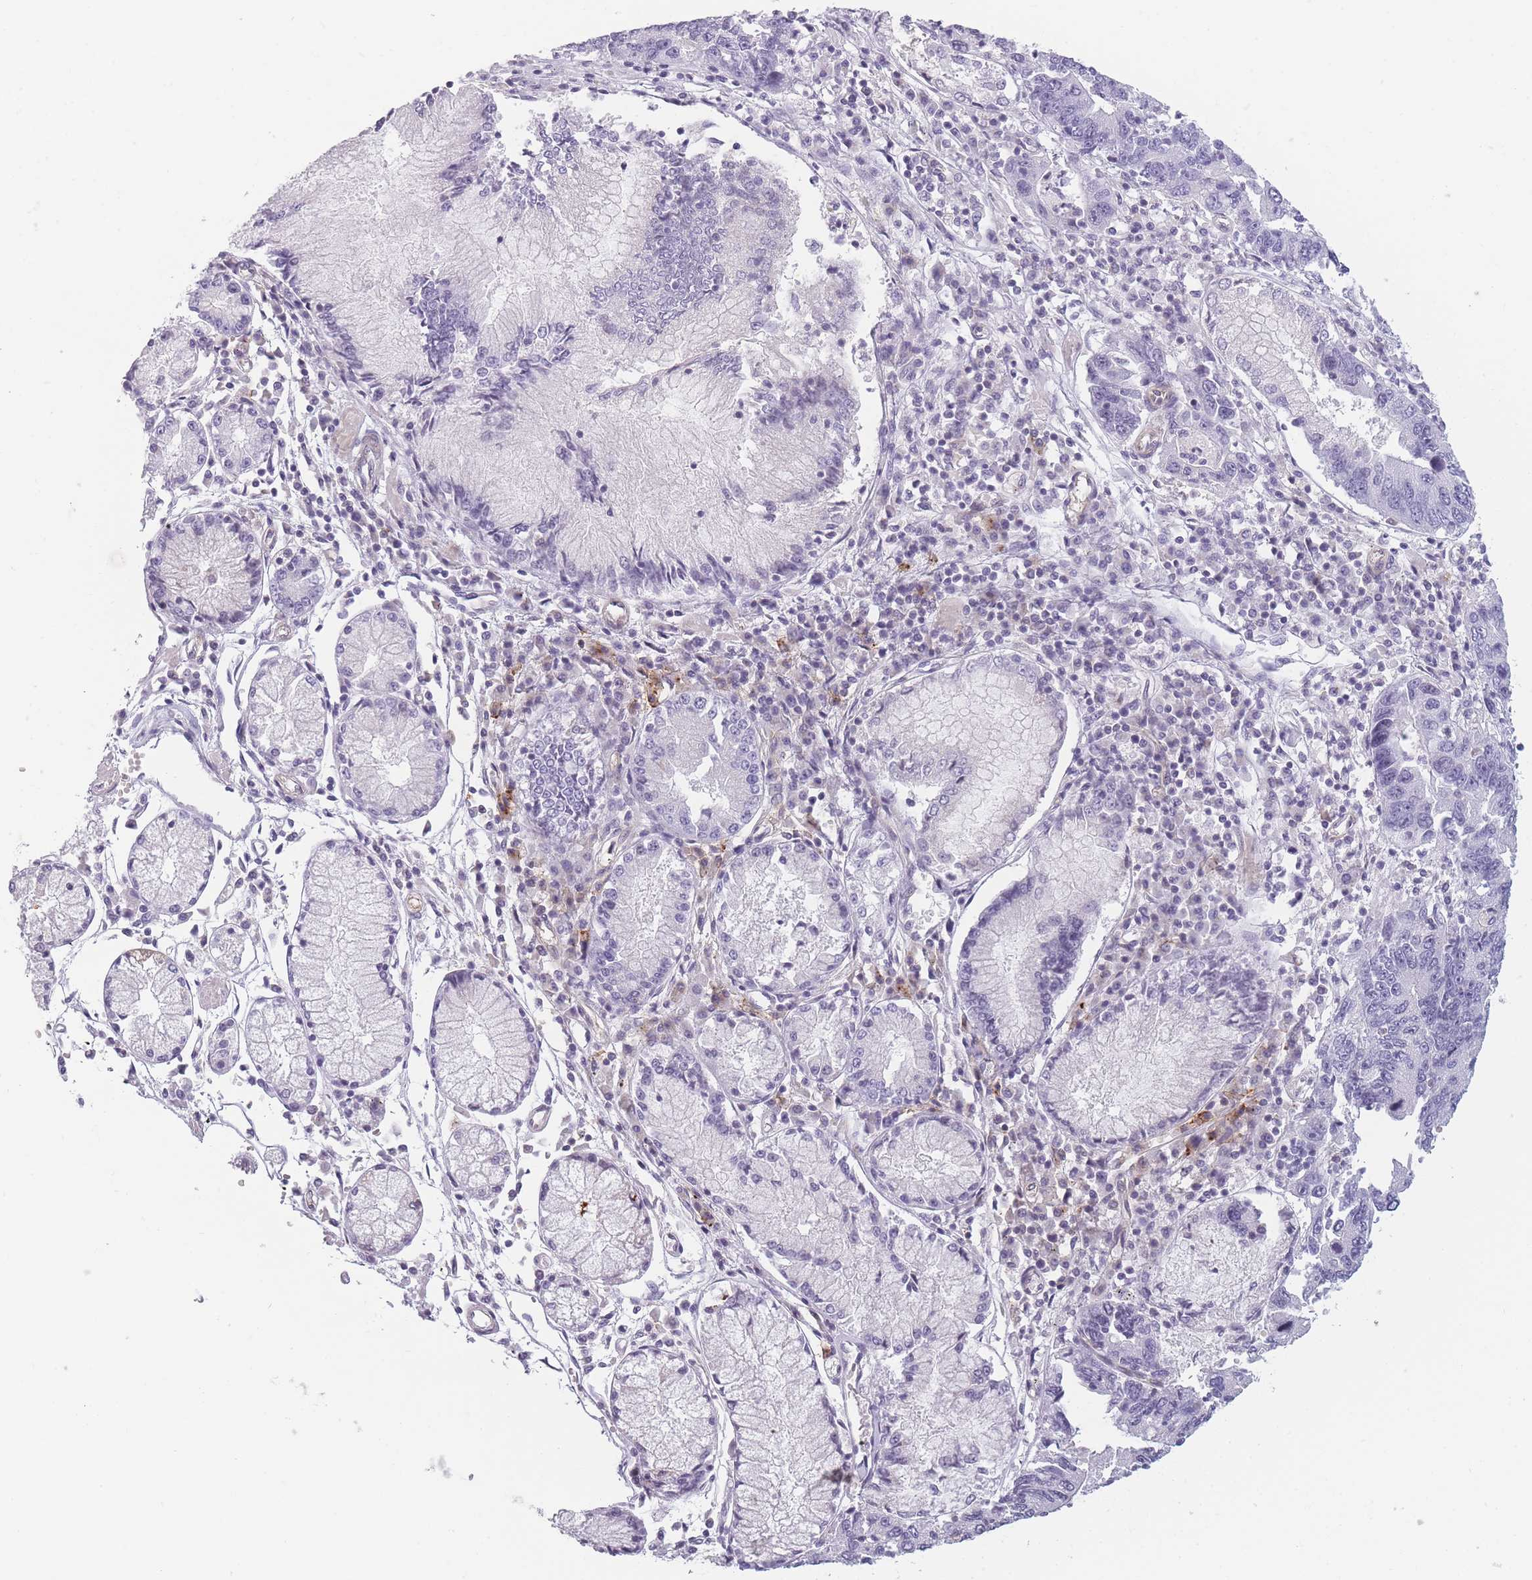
{"staining": {"intensity": "negative", "quantity": "none", "location": "none"}, "tissue": "stomach cancer", "cell_type": "Tumor cells", "image_type": "cancer", "snomed": [{"axis": "morphology", "description": "Adenocarcinoma, NOS"}, {"axis": "topography", "description": "Stomach"}], "caption": "Protein analysis of stomach adenocarcinoma displays no significant positivity in tumor cells.", "gene": "GGT1", "patient": {"sex": "male", "age": 59}}